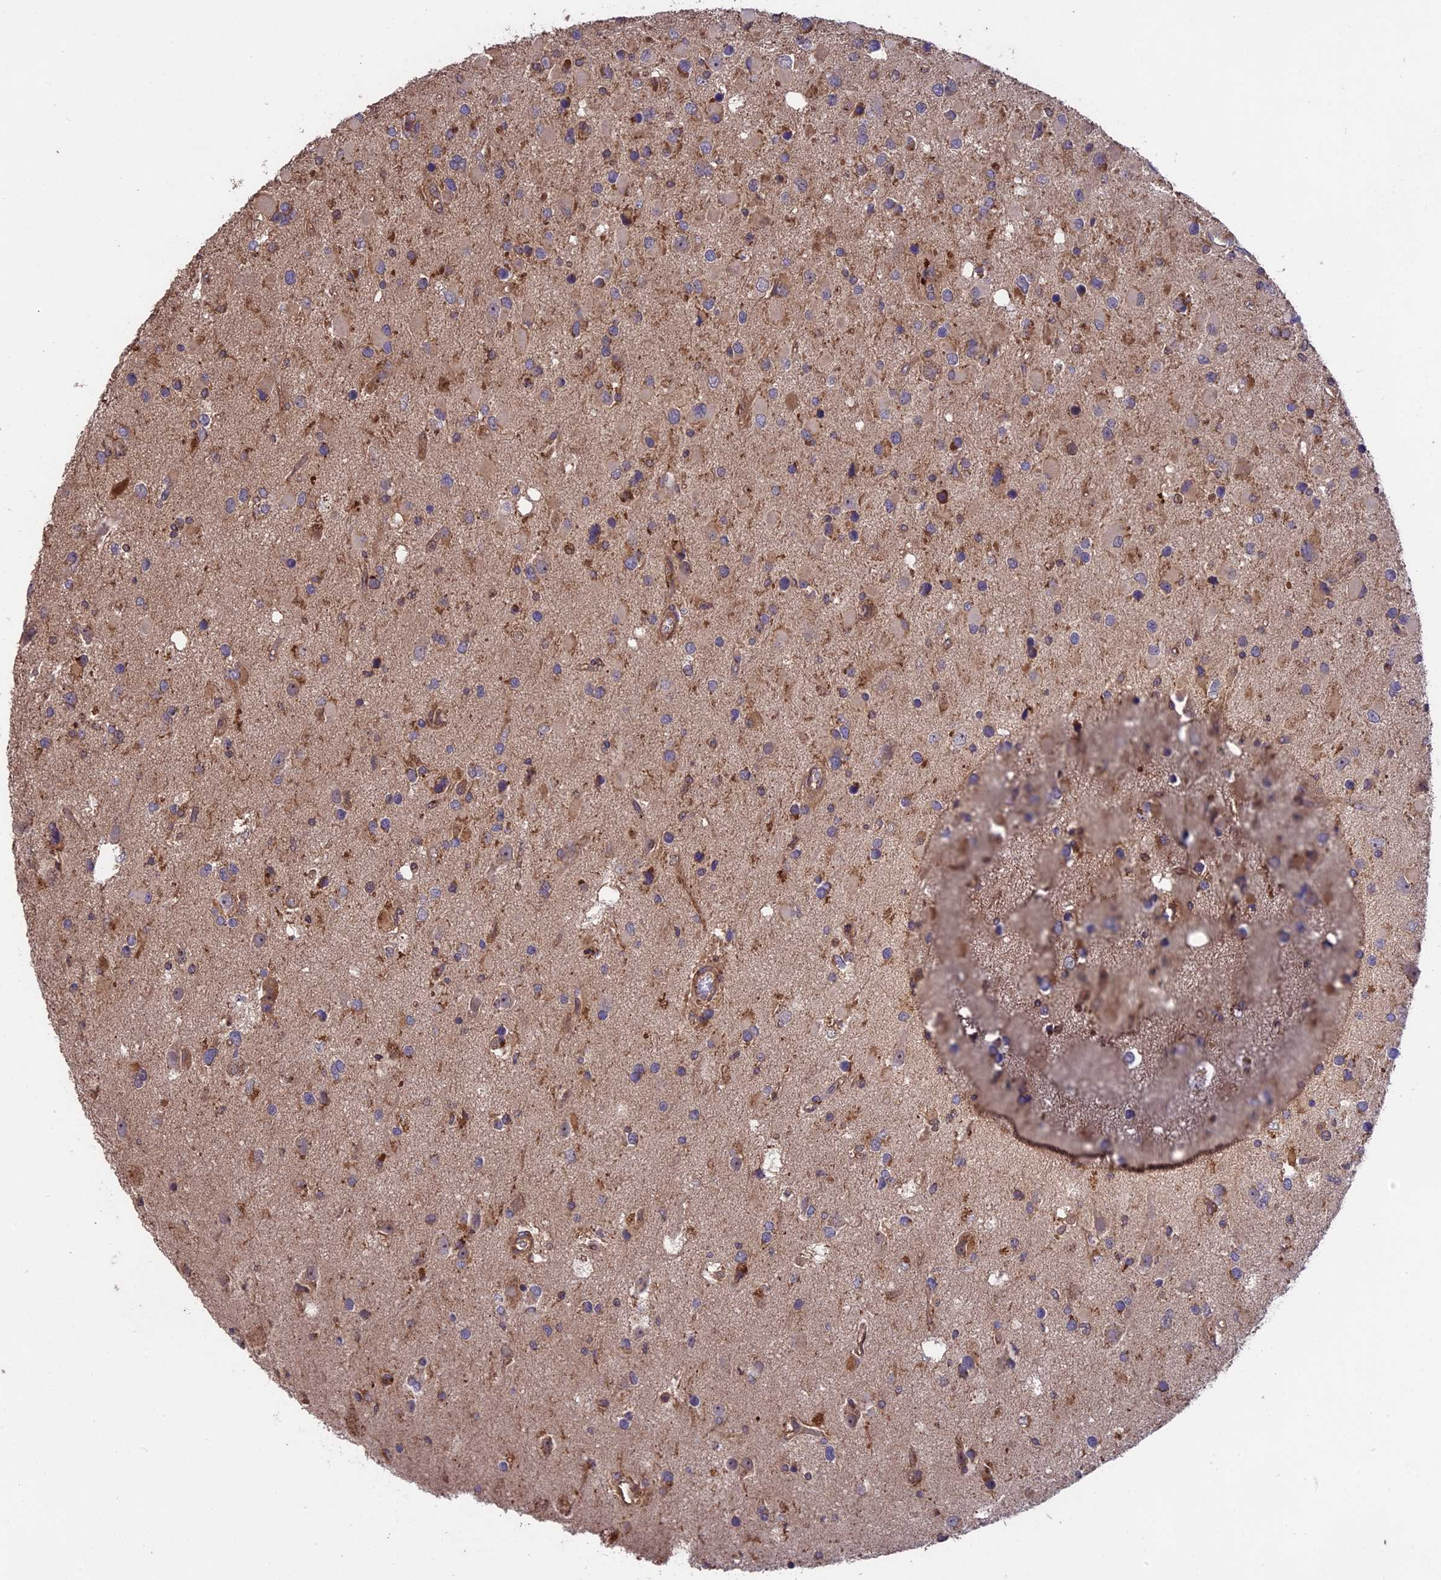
{"staining": {"intensity": "weak", "quantity": ">75%", "location": "cytoplasmic/membranous"}, "tissue": "glioma", "cell_type": "Tumor cells", "image_type": "cancer", "snomed": [{"axis": "morphology", "description": "Glioma, malignant, High grade"}, {"axis": "topography", "description": "Brain"}], "caption": "A micrograph of human malignant glioma (high-grade) stained for a protein reveals weak cytoplasmic/membranous brown staining in tumor cells.", "gene": "NUDT8", "patient": {"sex": "male", "age": 53}}